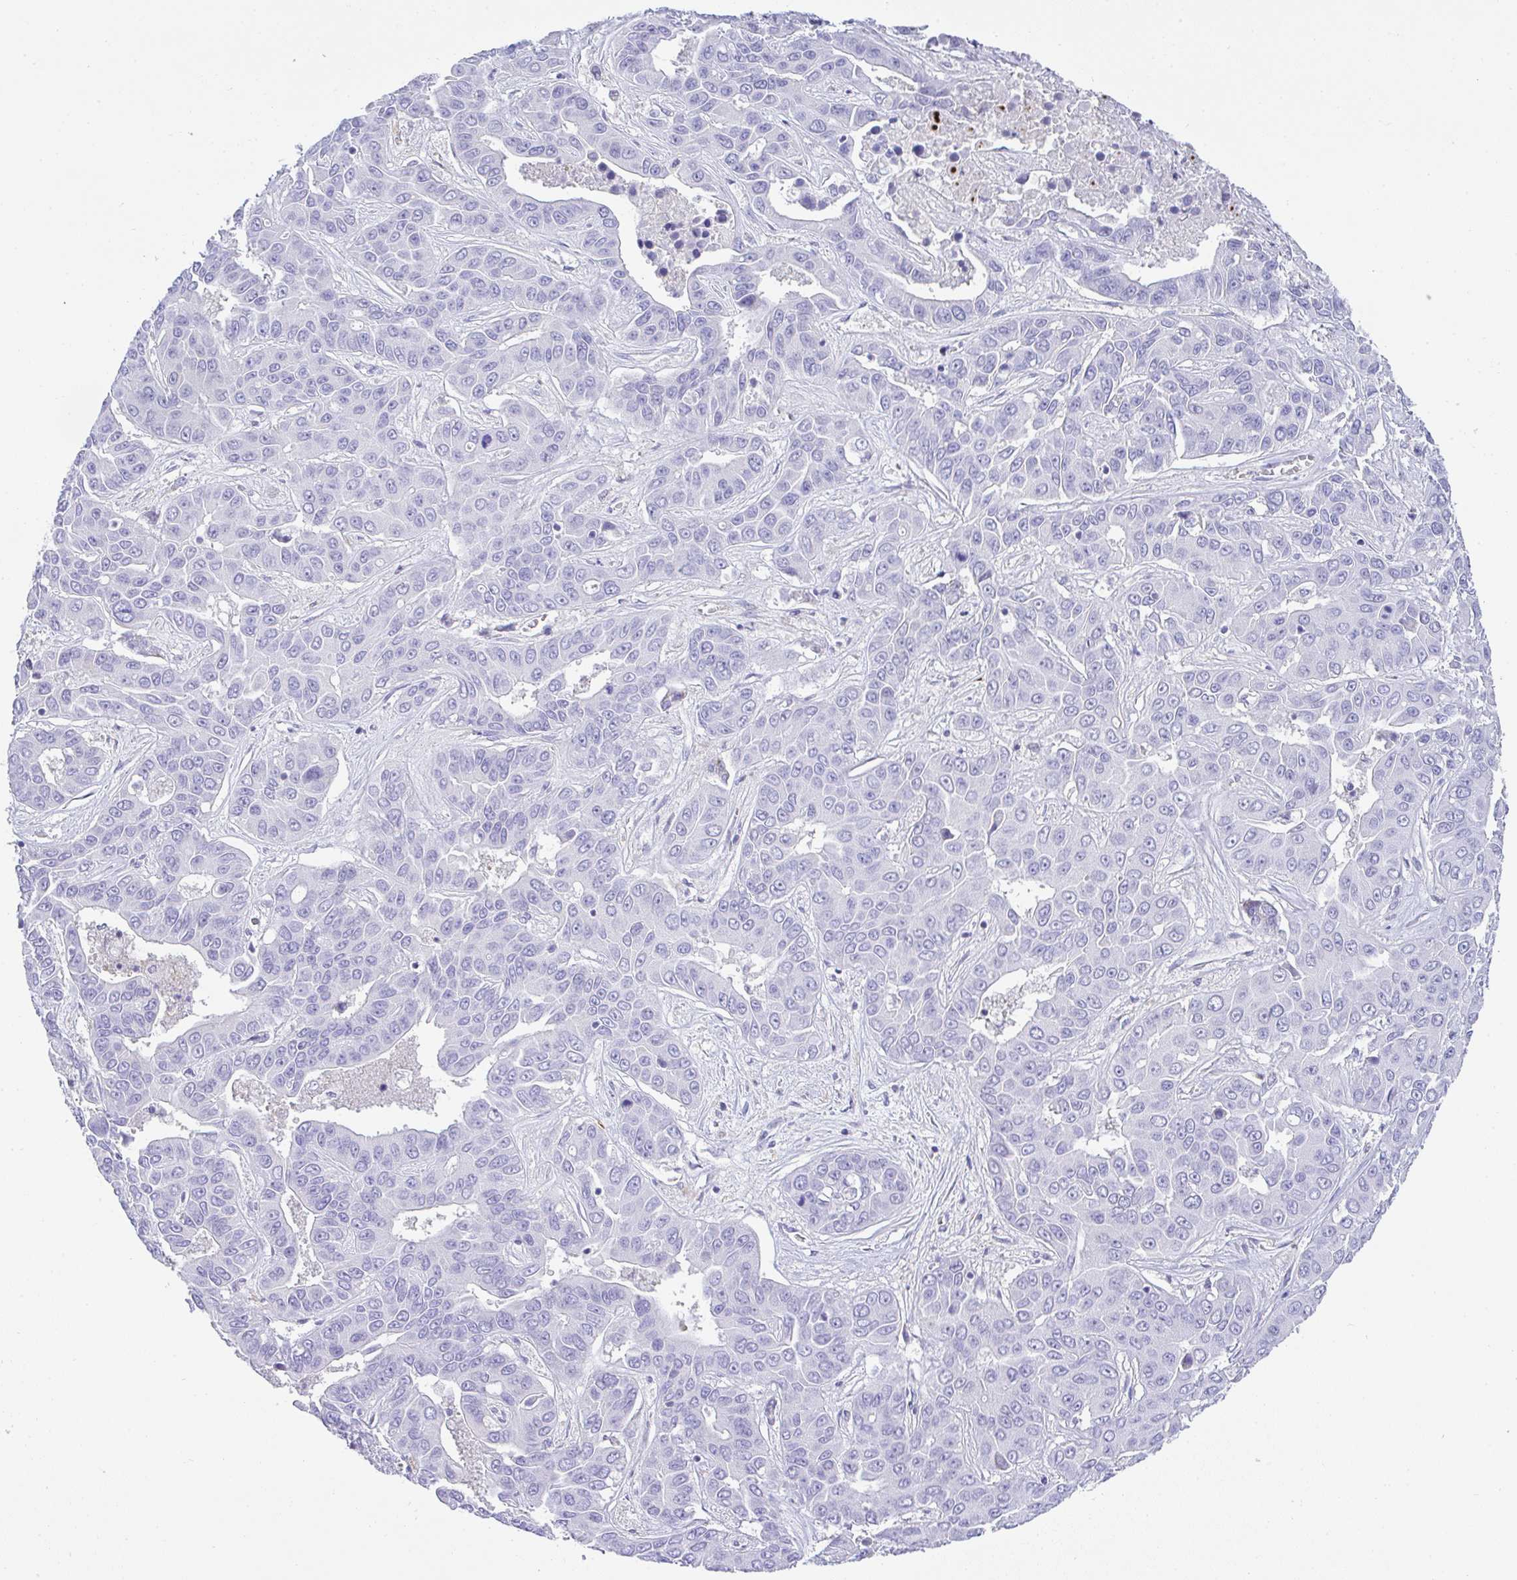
{"staining": {"intensity": "negative", "quantity": "none", "location": "none"}, "tissue": "liver cancer", "cell_type": "Tumor cells", "image_type": "cancer", "snomed": [{"axis": "morphology", "description": "Cholangiocarcinoma"}, {"axis": "topography", "description": "Liver"}], "caption": "IHC photomicrograph of neoplastic tissue: human liver cholangiocarcinoma stained with DAB displays no significant protein expression in tumor cells.", "gene": "TNFAIP8", "patient": {"sex": "female", "age": 52}}